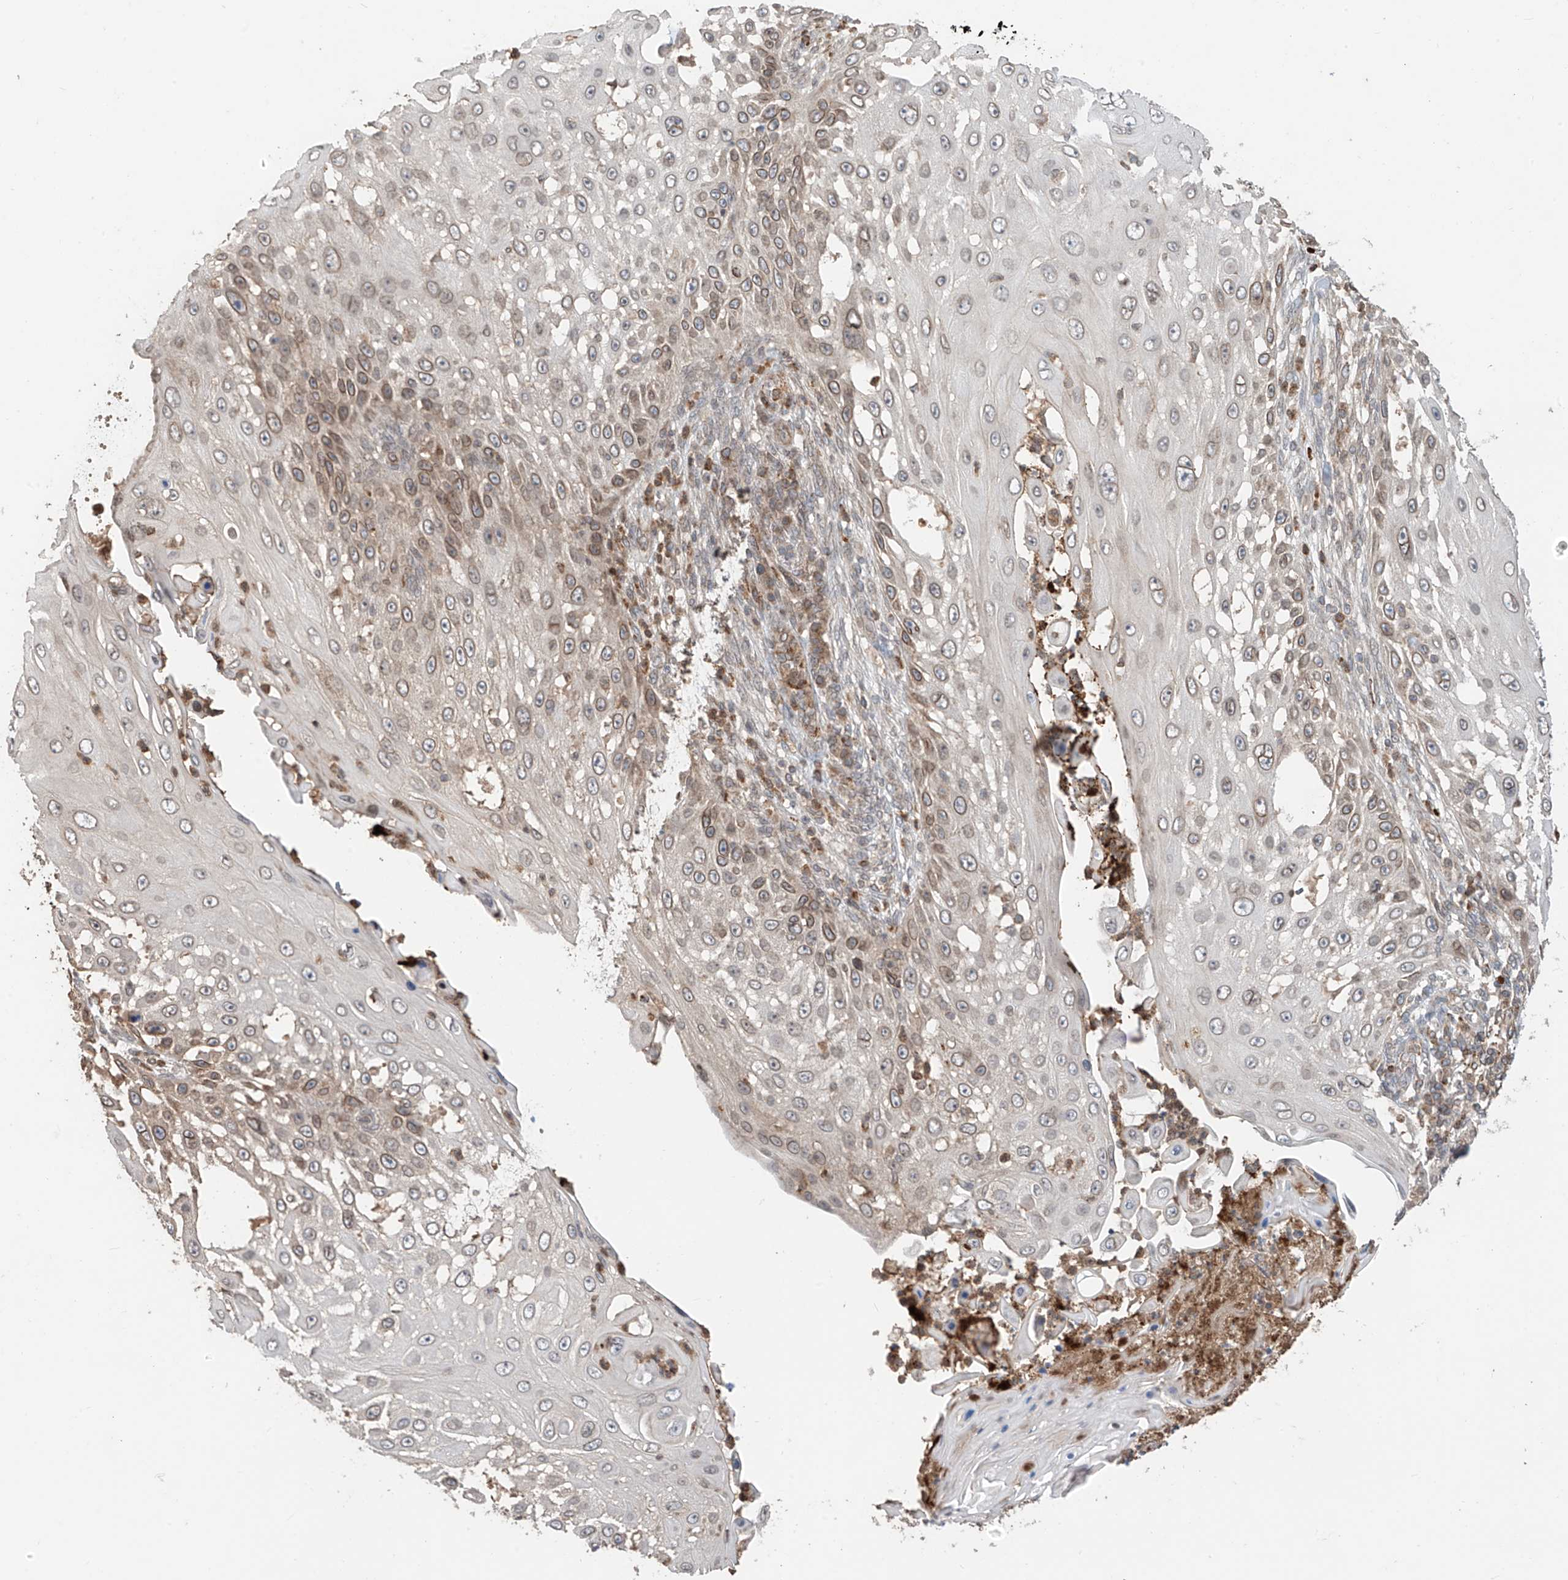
{"staining": {"intensity": "moderate", "quantity": "<25%", "location": "cytoplasmic/membranous,nuclear"}, "tissue": "skin cancer", "cell_type": "Tumor cells", "image_type": "cancer", "snomed": [{"axis": "morphology", "description": "Squamous cell carcinoma, NOS"}, {"axis": "topography", "description": "Skin"}], "caption": "This image reveals IHC staining of skin cancer (squamous cell carcinoma), with low moderate cytoplasmic/membranous and nuclear staining in about <25% of tumor cells.", "gene": "AHCTF1", "patient": {"sex": "female", "age": 44}}